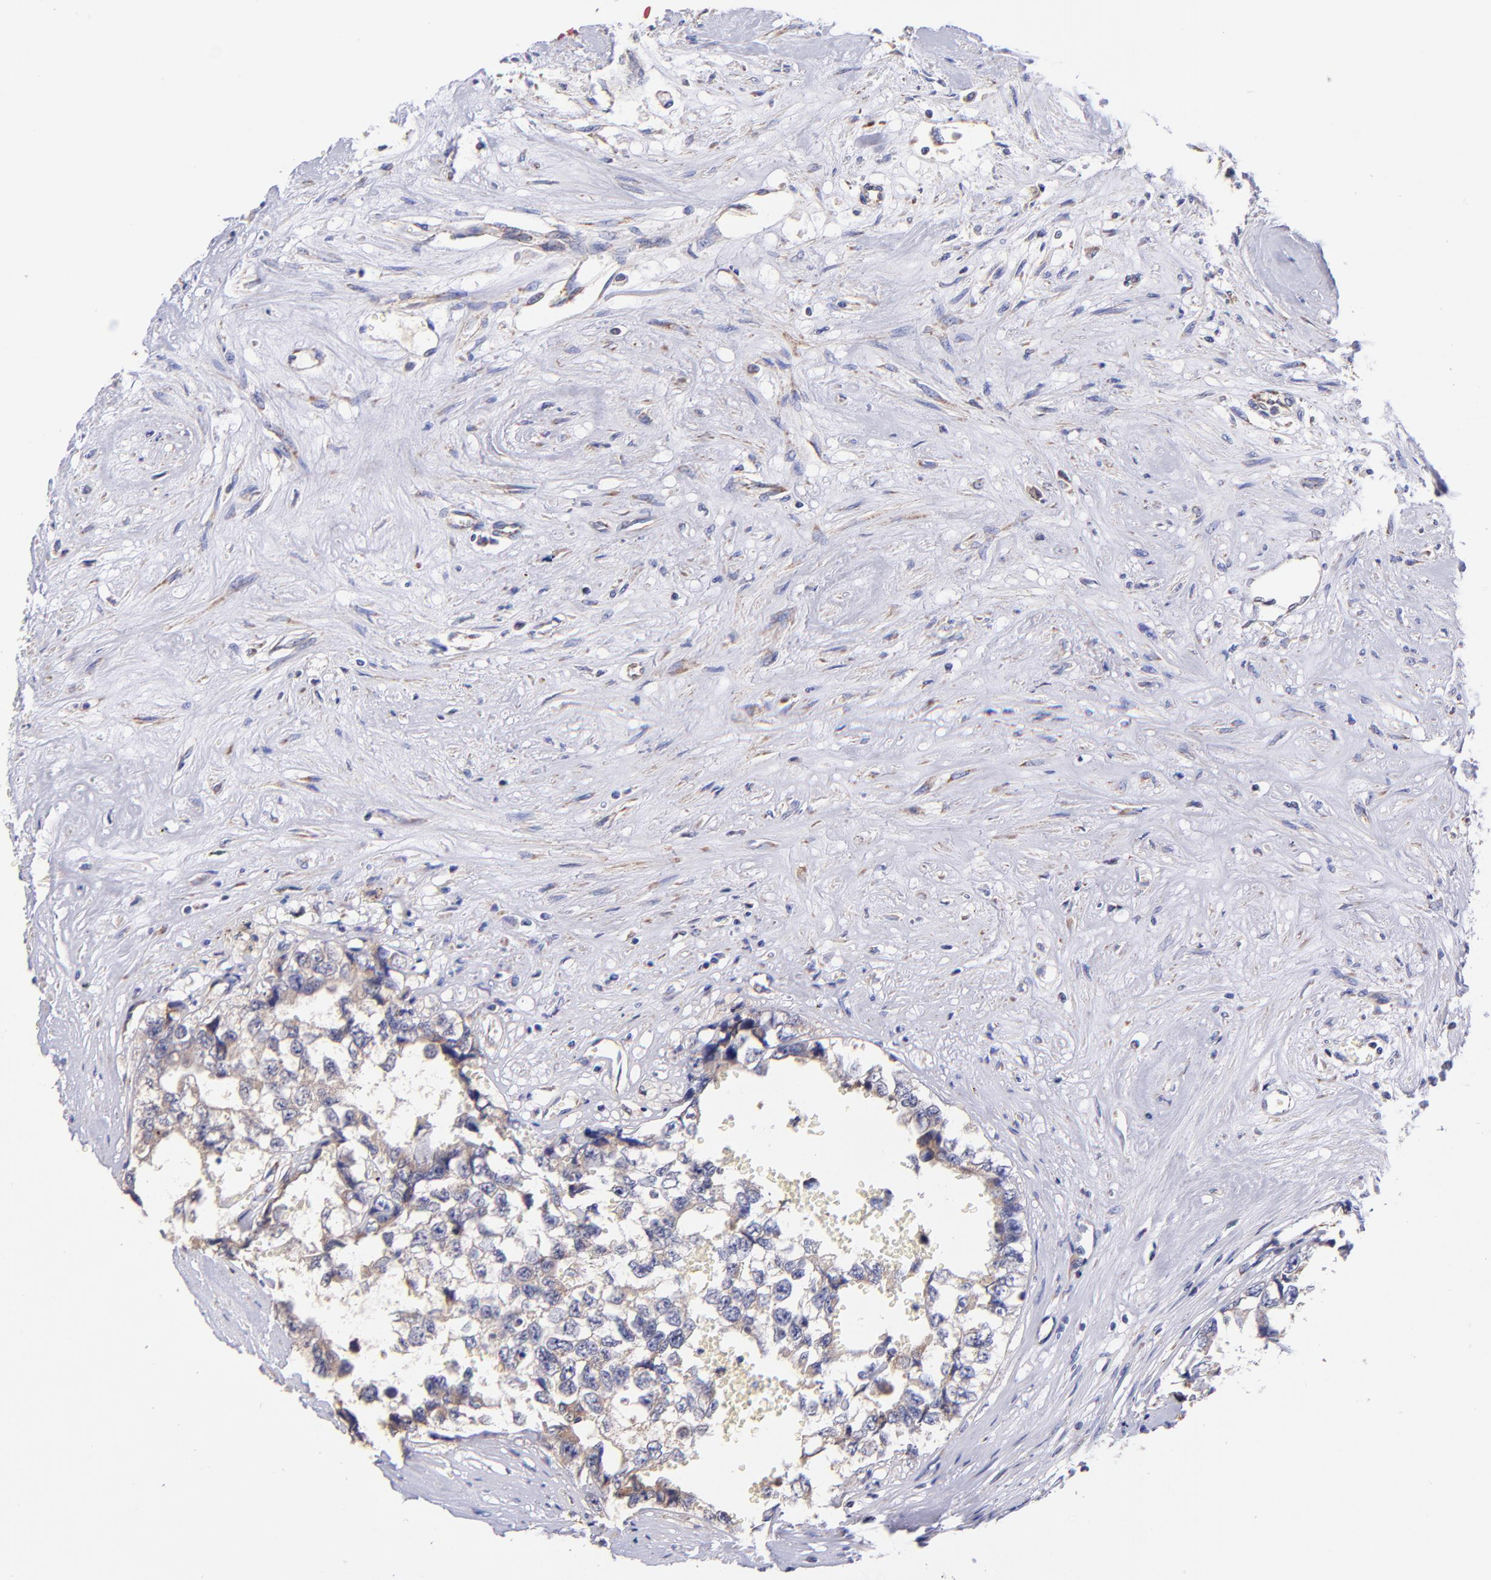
{"staining": {"intensity": "weak", "quantity": ">75%", "location": "cytoplasmic/membranous"}, "tissue": "testis cancer", "cell_type": "Tumor cells", "image_type": "cancer", "snomed": [{"axis": "morphology", "description": "Carcinoma, Embryonal, NOS"}, {"axis": "topography", "description": "Testis"}], "caption": "An immunohistochemistry image of tumor tissue is shown. Protein staining in brown labels weak cytoplasmic/membranous positivity in embryonal carcinoma (testis) within tumor cells. (brown staining indicates protein expression, while blue staining denotes nuclei).", "gene": "PREX1", "patient": {"sex": "male", "age": 31}}